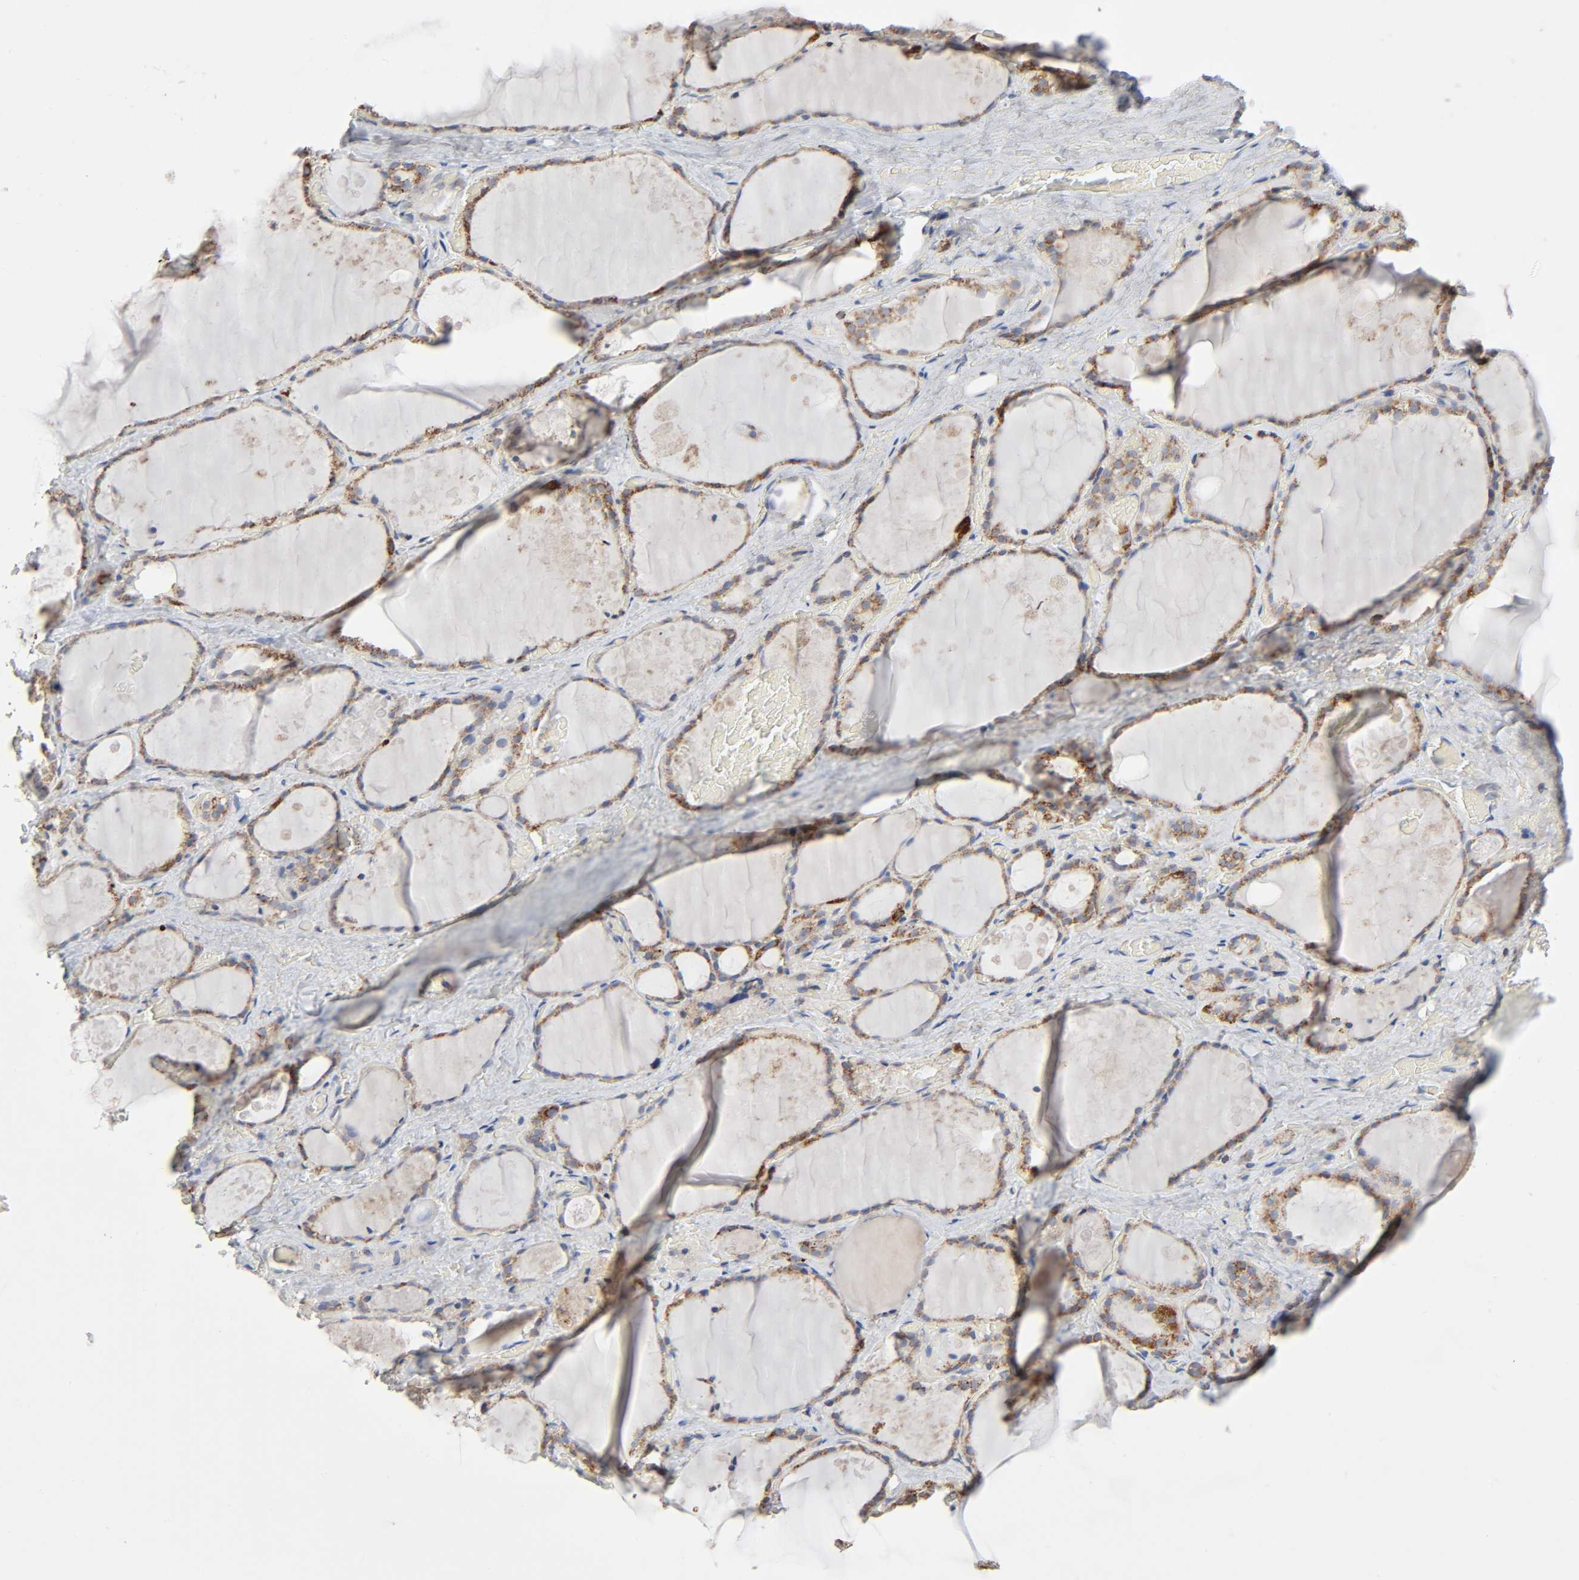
{"staining": {"intensity": "moderate", "quantity": ">75%", "location": "cytoplasmic/membranous"}, "tissue": "thyroid gland", "cell_type": "Glandular cells", "image_type": "normal", "snomed": [{"axis": "morphology", "description": "Normal tissue, NOS"}, {"axis": "topography", "description": "Thyroid gland"}], "caption": "An immunohistochemistry (IHC) image of benign tissue is shown. Protein staining in brown labels moderate cytoplasmic/membranous positivity in thyroid gland within glandular cells. The protein is stained brown, and the nuclei are stained in blue (DAB IHC with brightfield microscopy, high magnification).", "gene": "SYT16", "patient": {"sex": "male", "age": 61}}